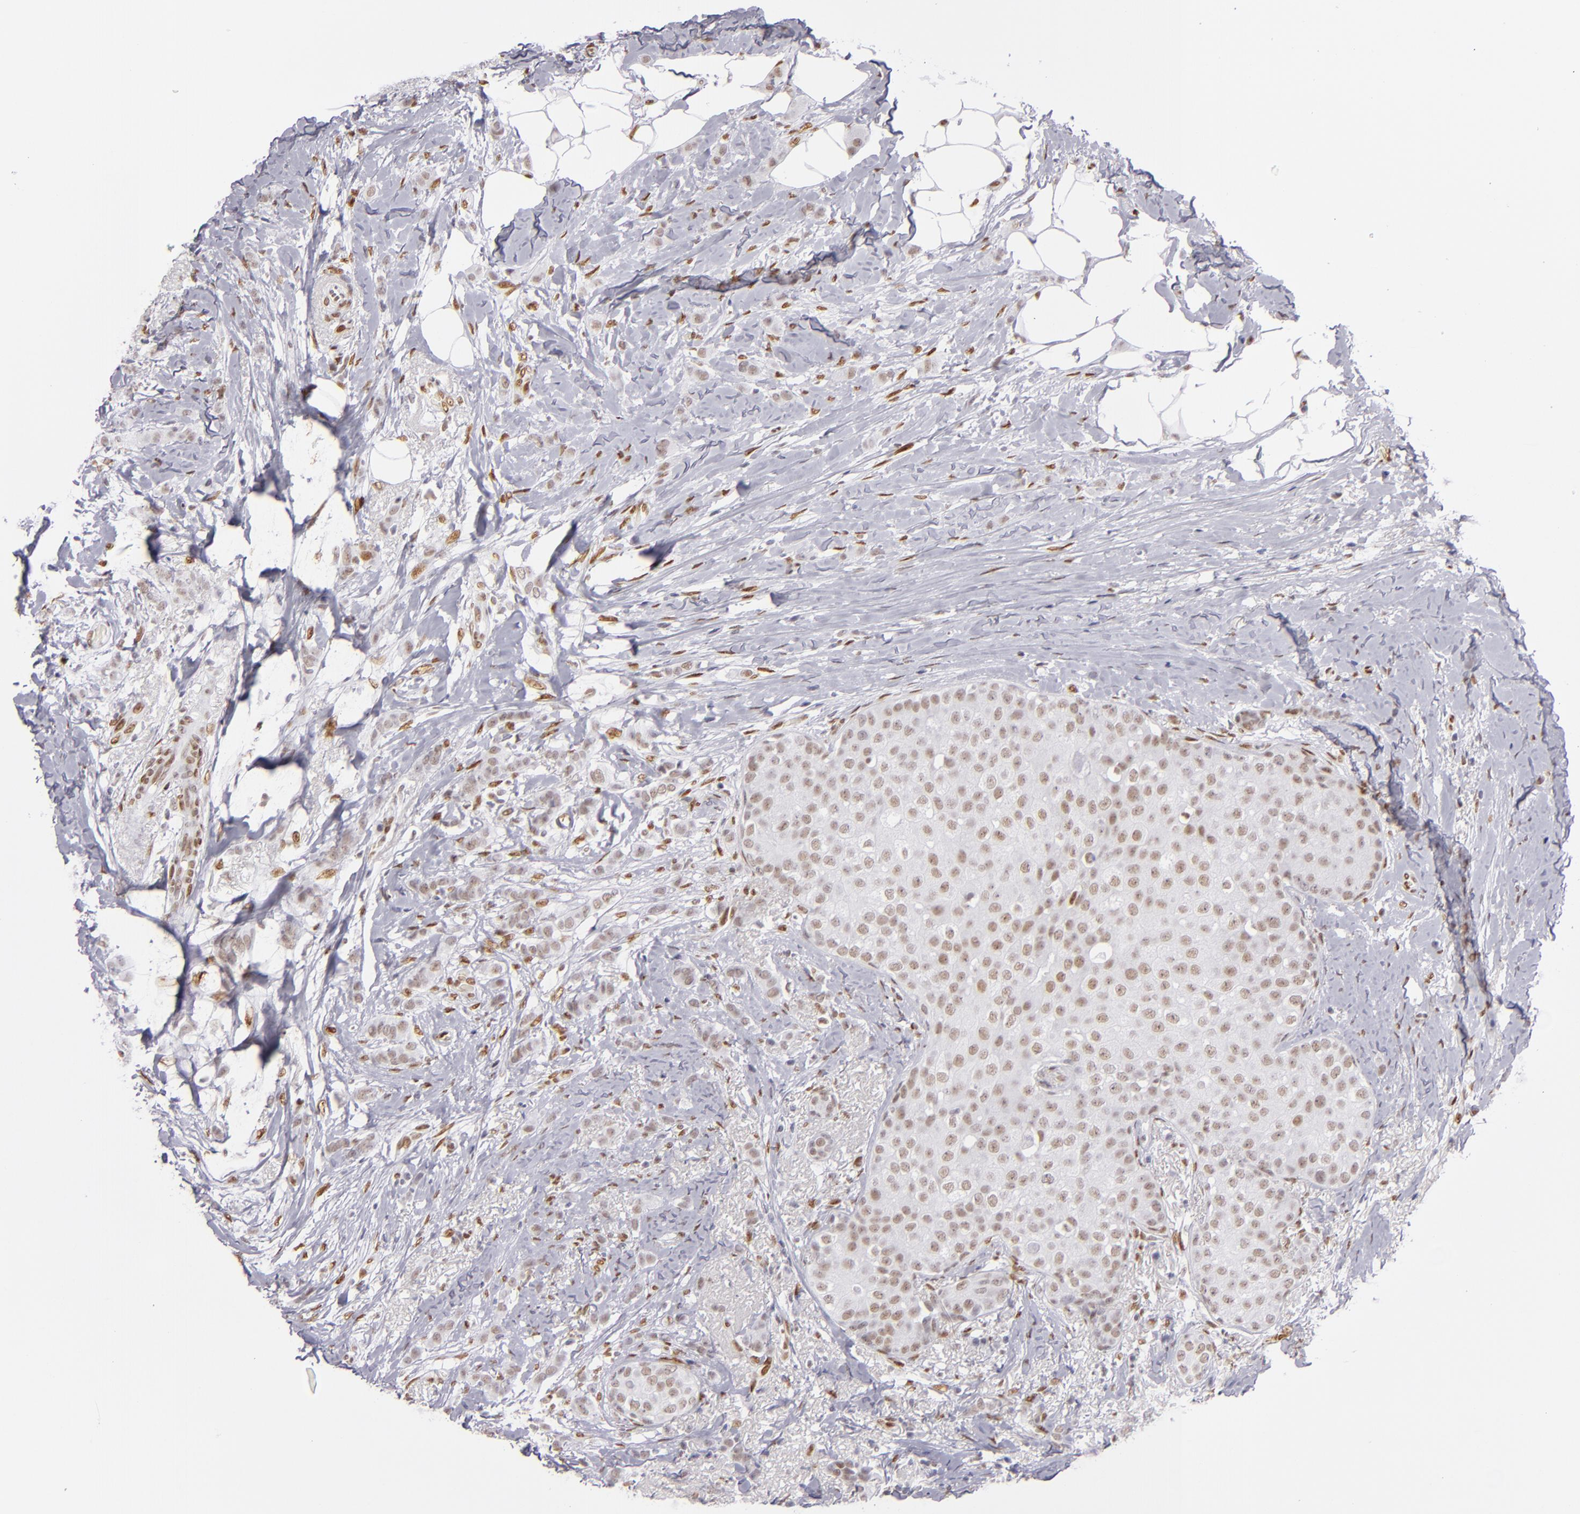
{"staining": {"intensity": "moderate", "quantity": ">75%", "location": "nuclear"}, "tissue": "breast cancer", "cell_type": "Tumor cells", "image_type": "cancer", "snomed": [{"axis": "morphology", "description": "Lobular carcinoma"}, {"axis": "topography", "description": "Breast"}], "caption": "About >75% of tumor cells in human breast cancer (lobular carcinoma) exhibit moderate nuclear protein expression as visualized by brown immunohistochemical staining.", "gene": "TOP3A", "patient": {"sex": "female", "age": 55}}